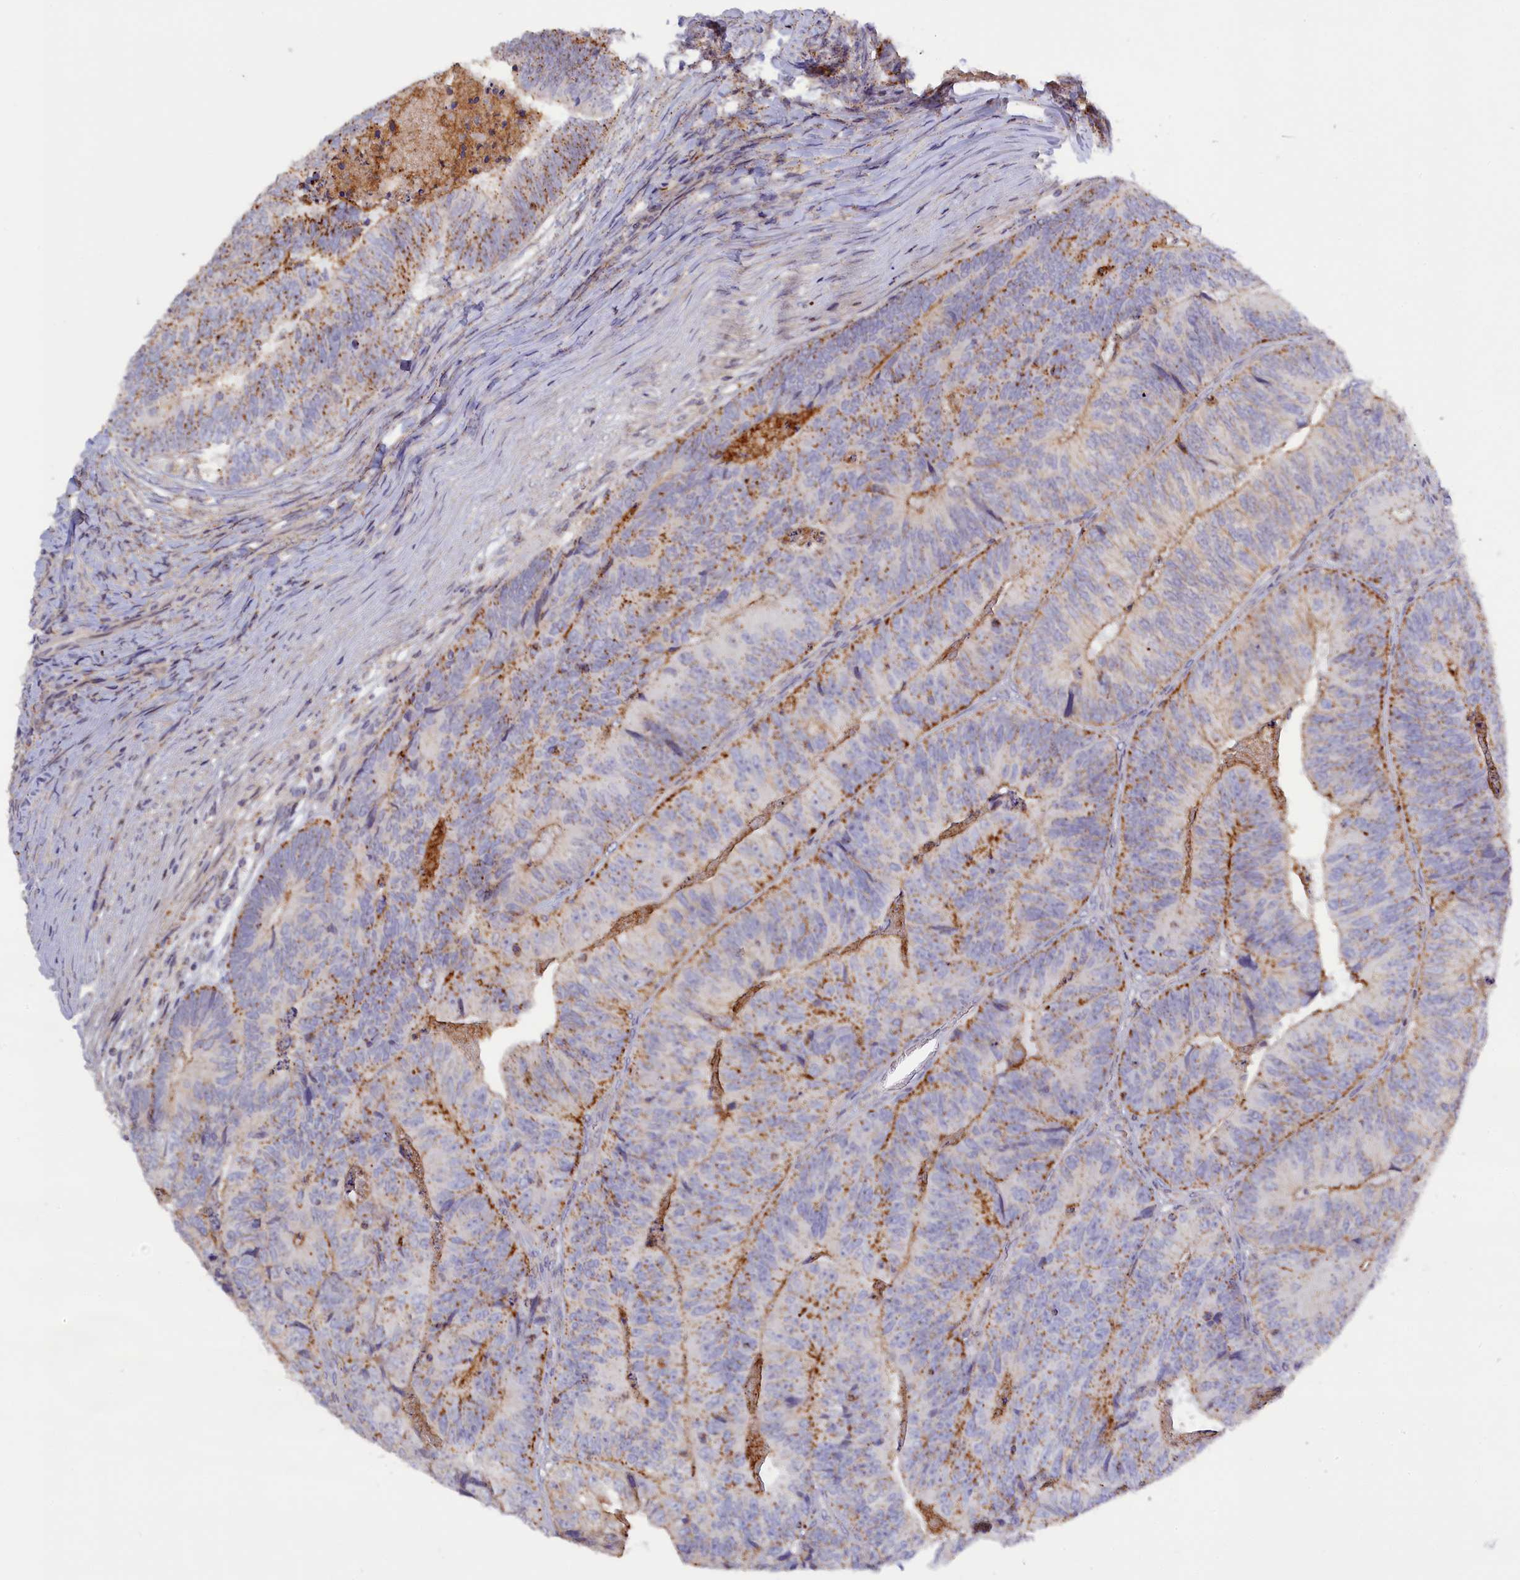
{"staining": {"intensity": "moderate", "quantity": "<25%", "location": "cytoplasmic/membranous"}, "tissue": "colorectal cancer", "cell_type": "Tumor cells", "image_type": "cancer", "snomed": [{"axis": "morphology", "description": "Adenocarcinoma, NOS"}, {"axis": "topography", "description": "Colon"}], "caption": "Protein staining of colorectal cancer (adenocarcinoma) tissue shows moderate cytoplasmic/membranous positivity in approximately <25% of tumor cells. (Brightfield microscopy of DAB IHC at high magnification).", "gene": "HYKK", "patient": {"sex": "female", "age": 67}}